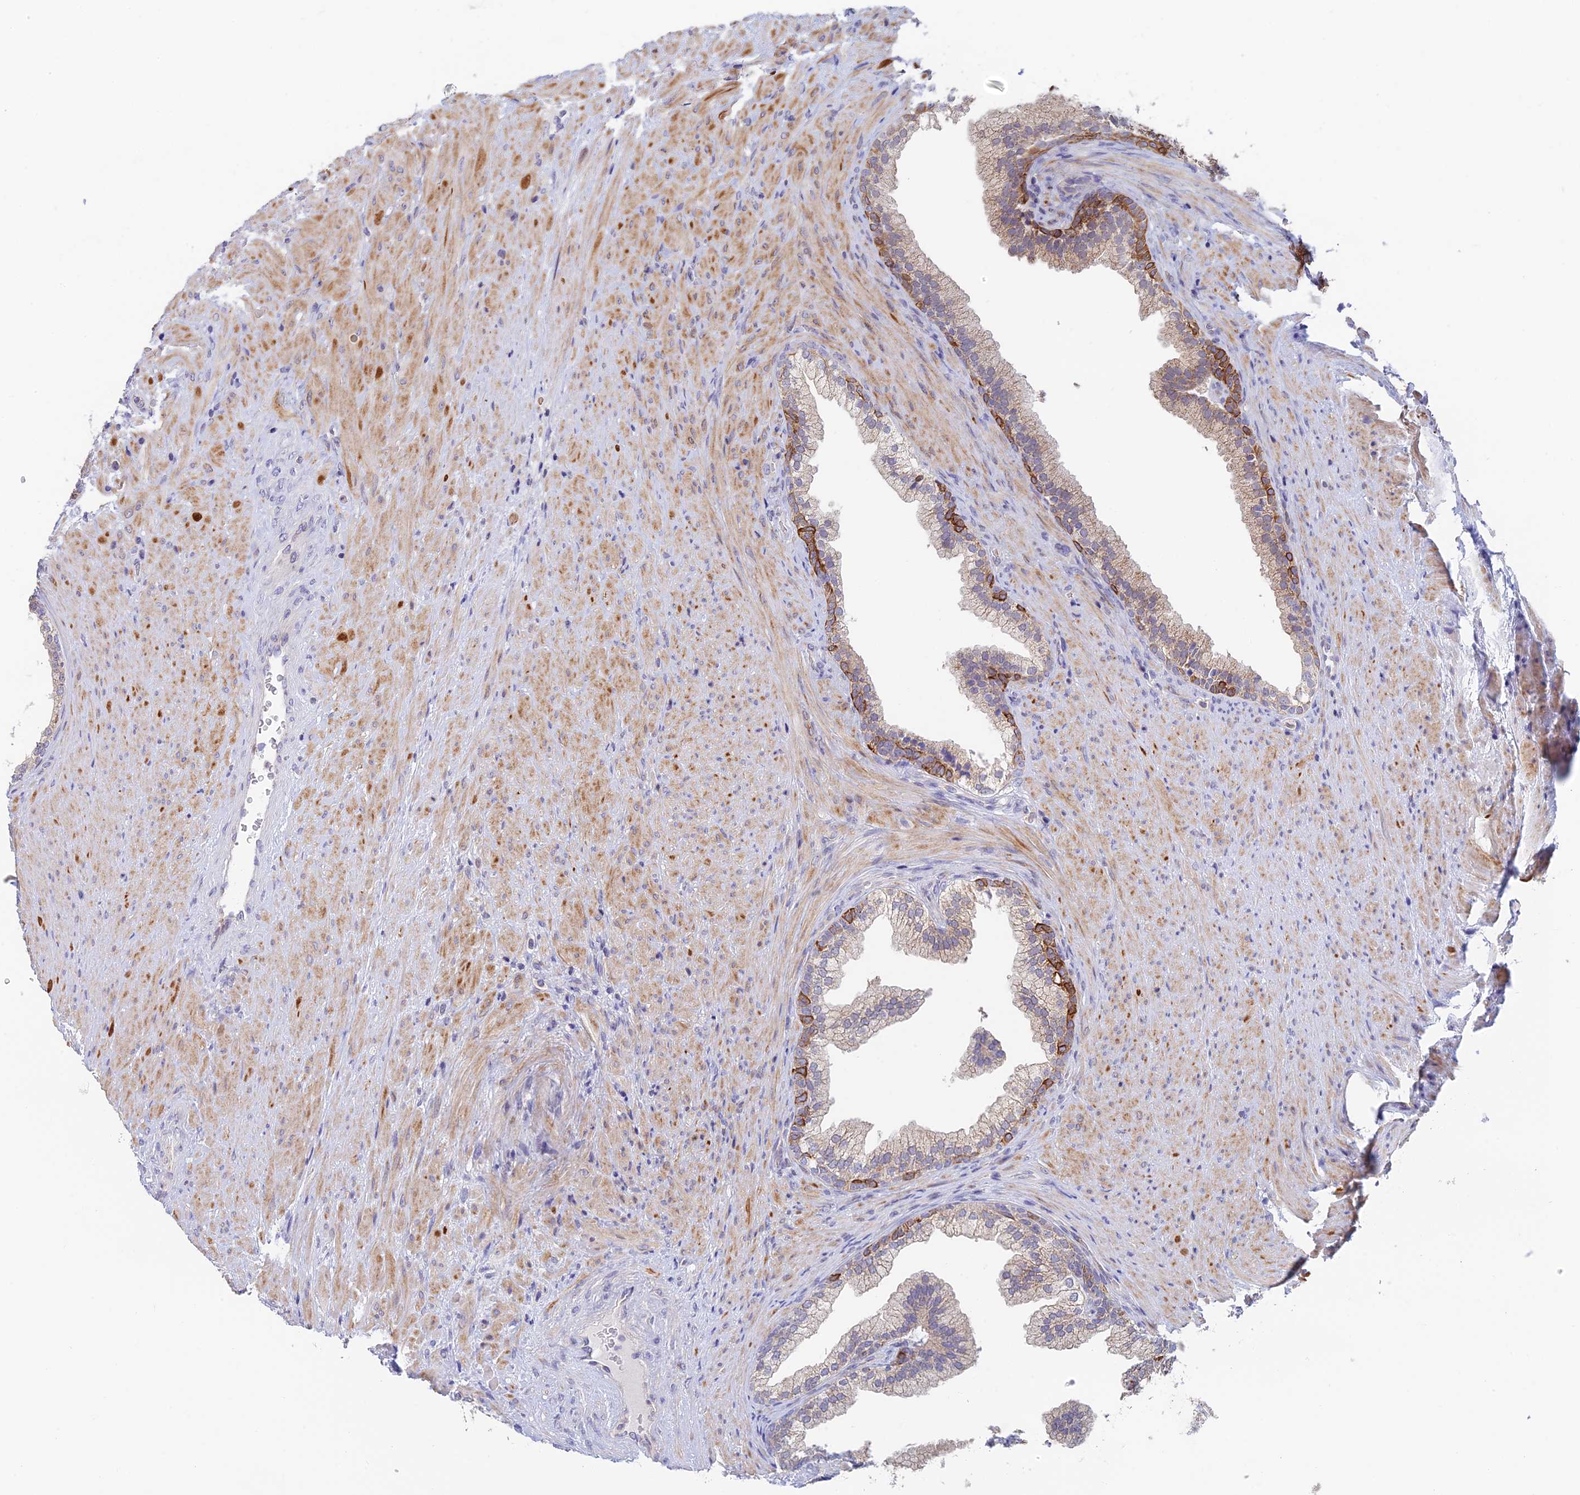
{"staining": {"intensity": "strong", "quantity": "<25%", "location": "cytoplasmic/membranous"}, "tissue": "prostate", "cell_type": "Glandular cells", "image_type": "normal", "snomed": [{"axis": "morphology", "description": "Normal tissue, NOS"}, {"axis": "topography", "description": "Prostate"}], "caption": "Immunohistochemical staining of benign prostate displays medium levels of strong cytoplasmic/membranous expression in approximately <25% of glandular cells.", "gene": "REXO5", "patient": {"sex": "male", "age": 76}}